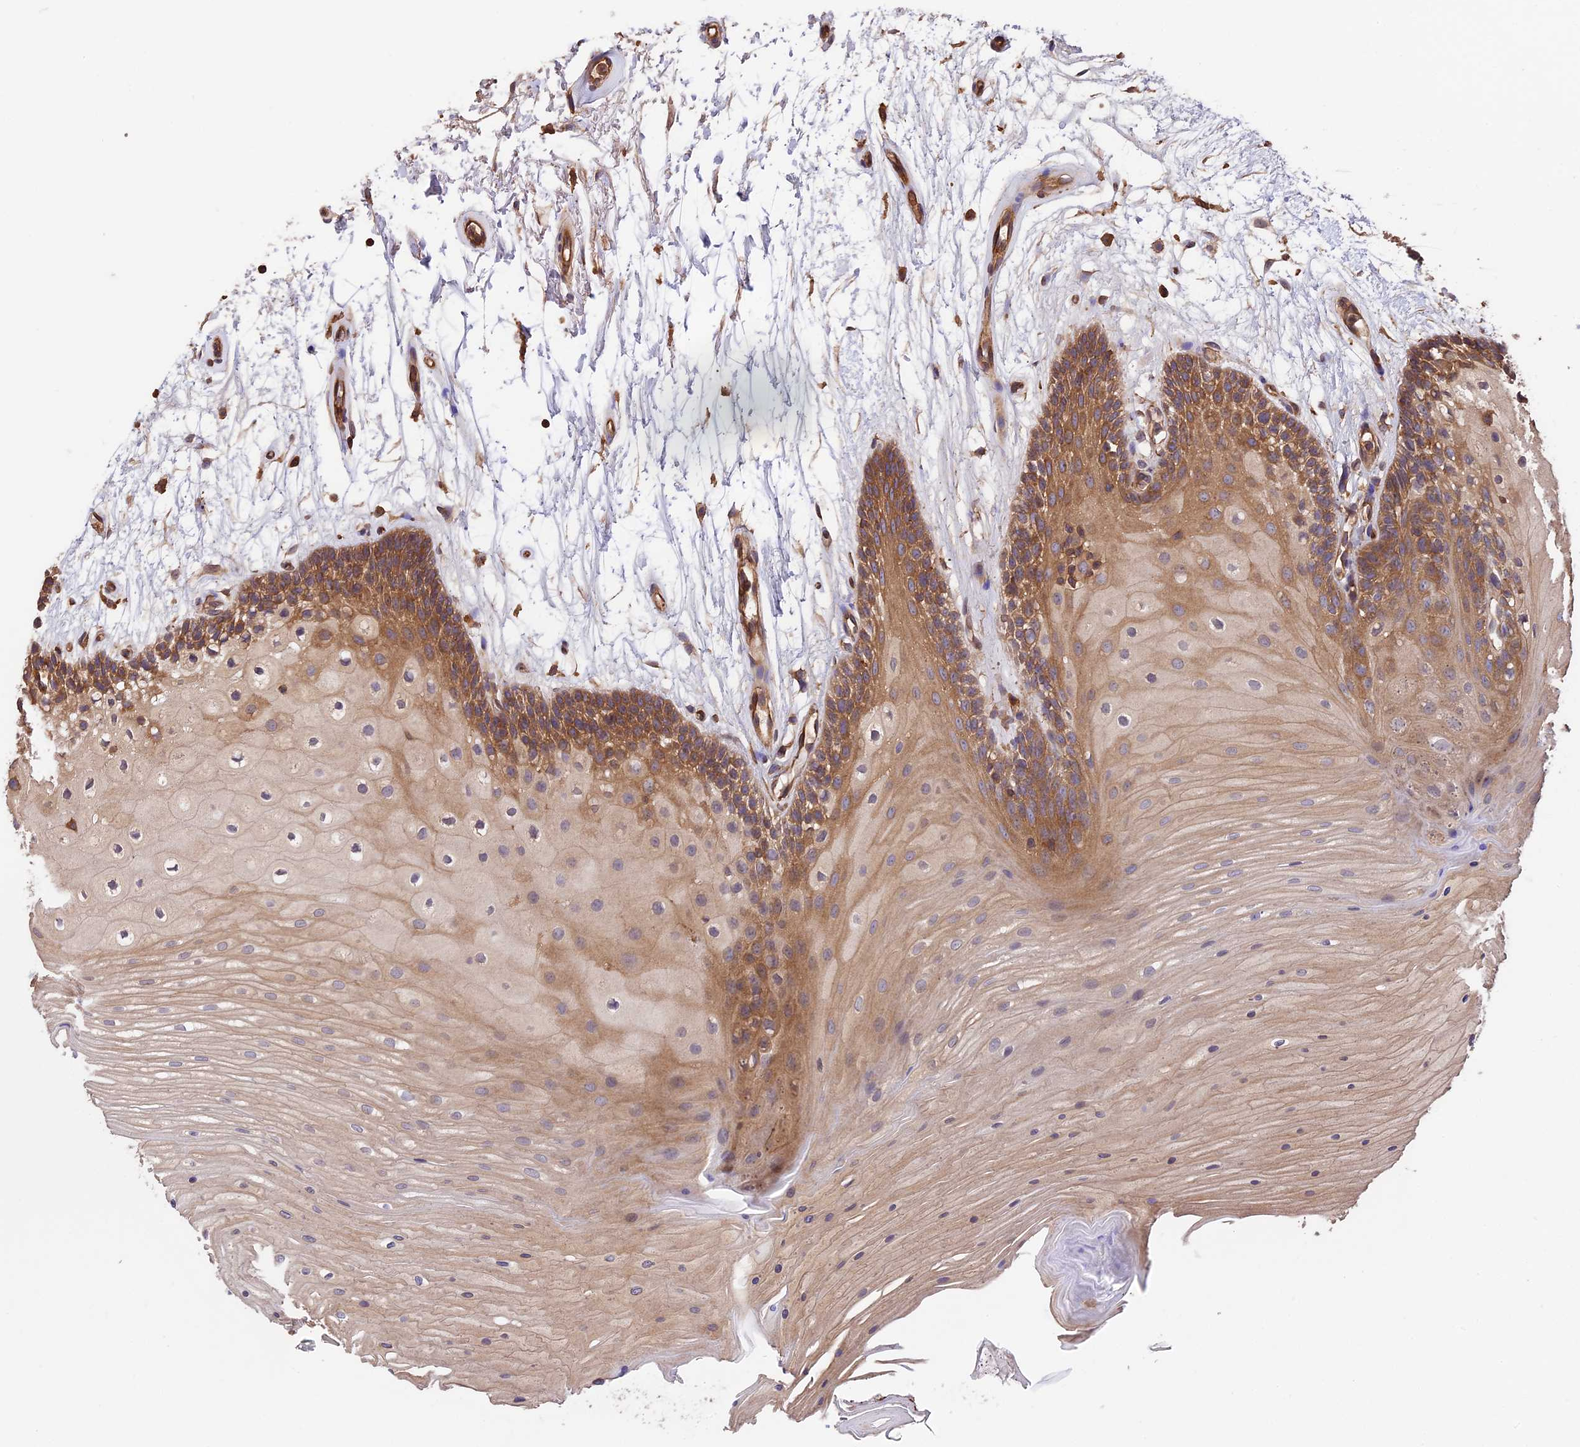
{"staining": {"intensity": "moderate", "quantity": ">75%", "location": "cytoplasmic/membranous"}, "tissue": "oral mucosa", "cell_type": "Squamous epithelial cells", "image_type": "normal", "snomed": [{"axis": "morphology", "description": "Normal tissue, NOS"}, {"axis": "topography", "description": "Oral tissue"}], "caption": "The photomicrograph displays a brown stain indicating the presence of a protein in the cytoplasmic/membranous of squamous epithelial cells in oral mucosa. (IHC, brightfield microscopy, high magnification).", "gene": "GAS8", "patient": {"sex": "female", "age": 80}}